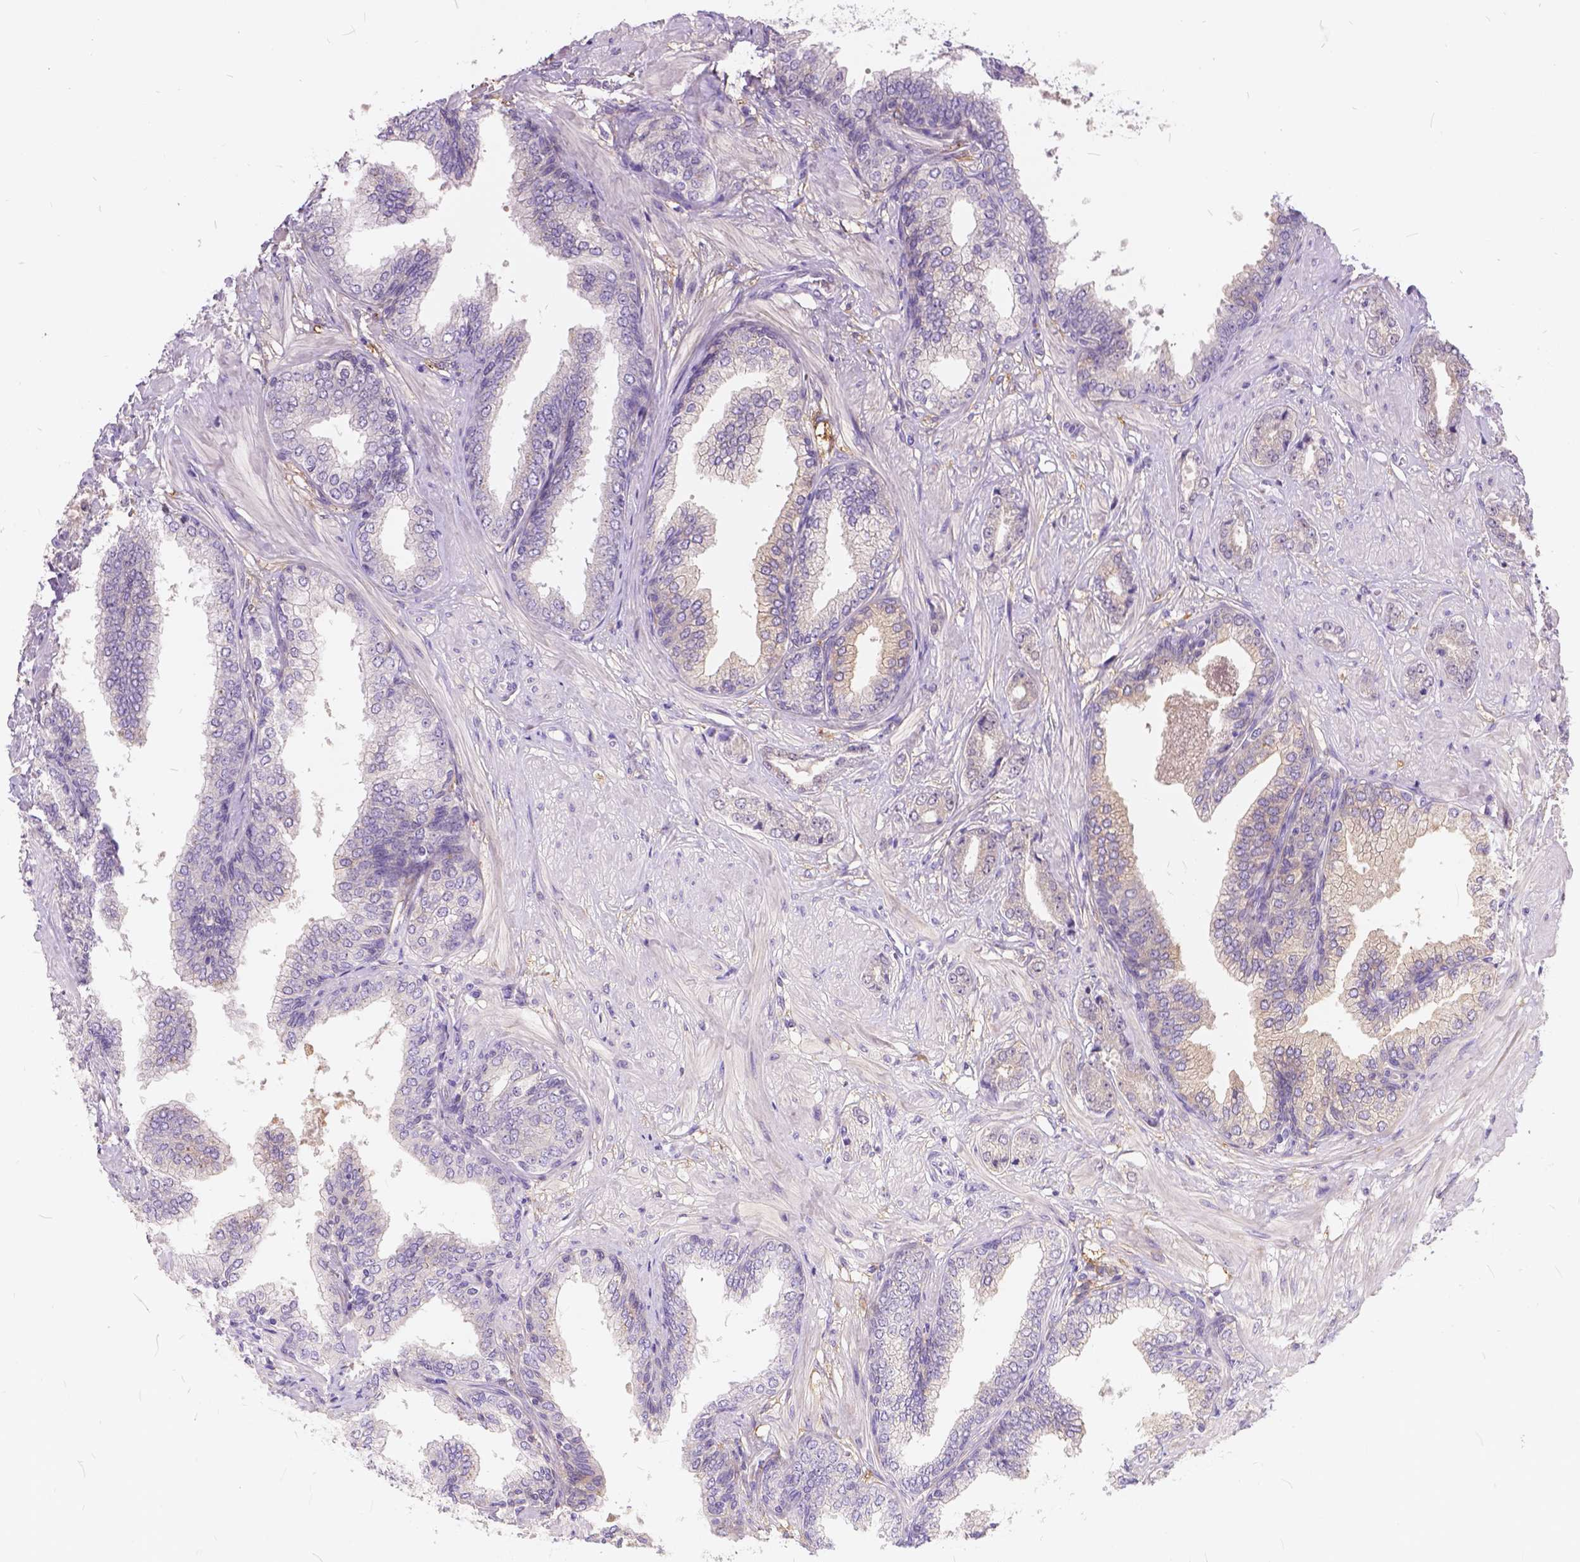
{"staining": {"intensity": "weak", "quantity": "25%-75%", "location": "cytoplasmic/membranous"}, "tissue": "prostate cancer", "cell_type": "Tumor cells", "image_type": "cancer", "snomed": [{"axis": "morphology", "description": "Adenocarcinoma, Low grade"}, {"axis": "topography", "description": "Prostate"}], "caption": "Human prostate cancer (adenocarcinoma (low-grade)) stained with a brown dye demonstrates weak cytoplasmic/membranous positive positivity in about 25%-75% of tumor cells.", "gene": "PEX11G", "patient": {"sex": "male", "age": 55}}